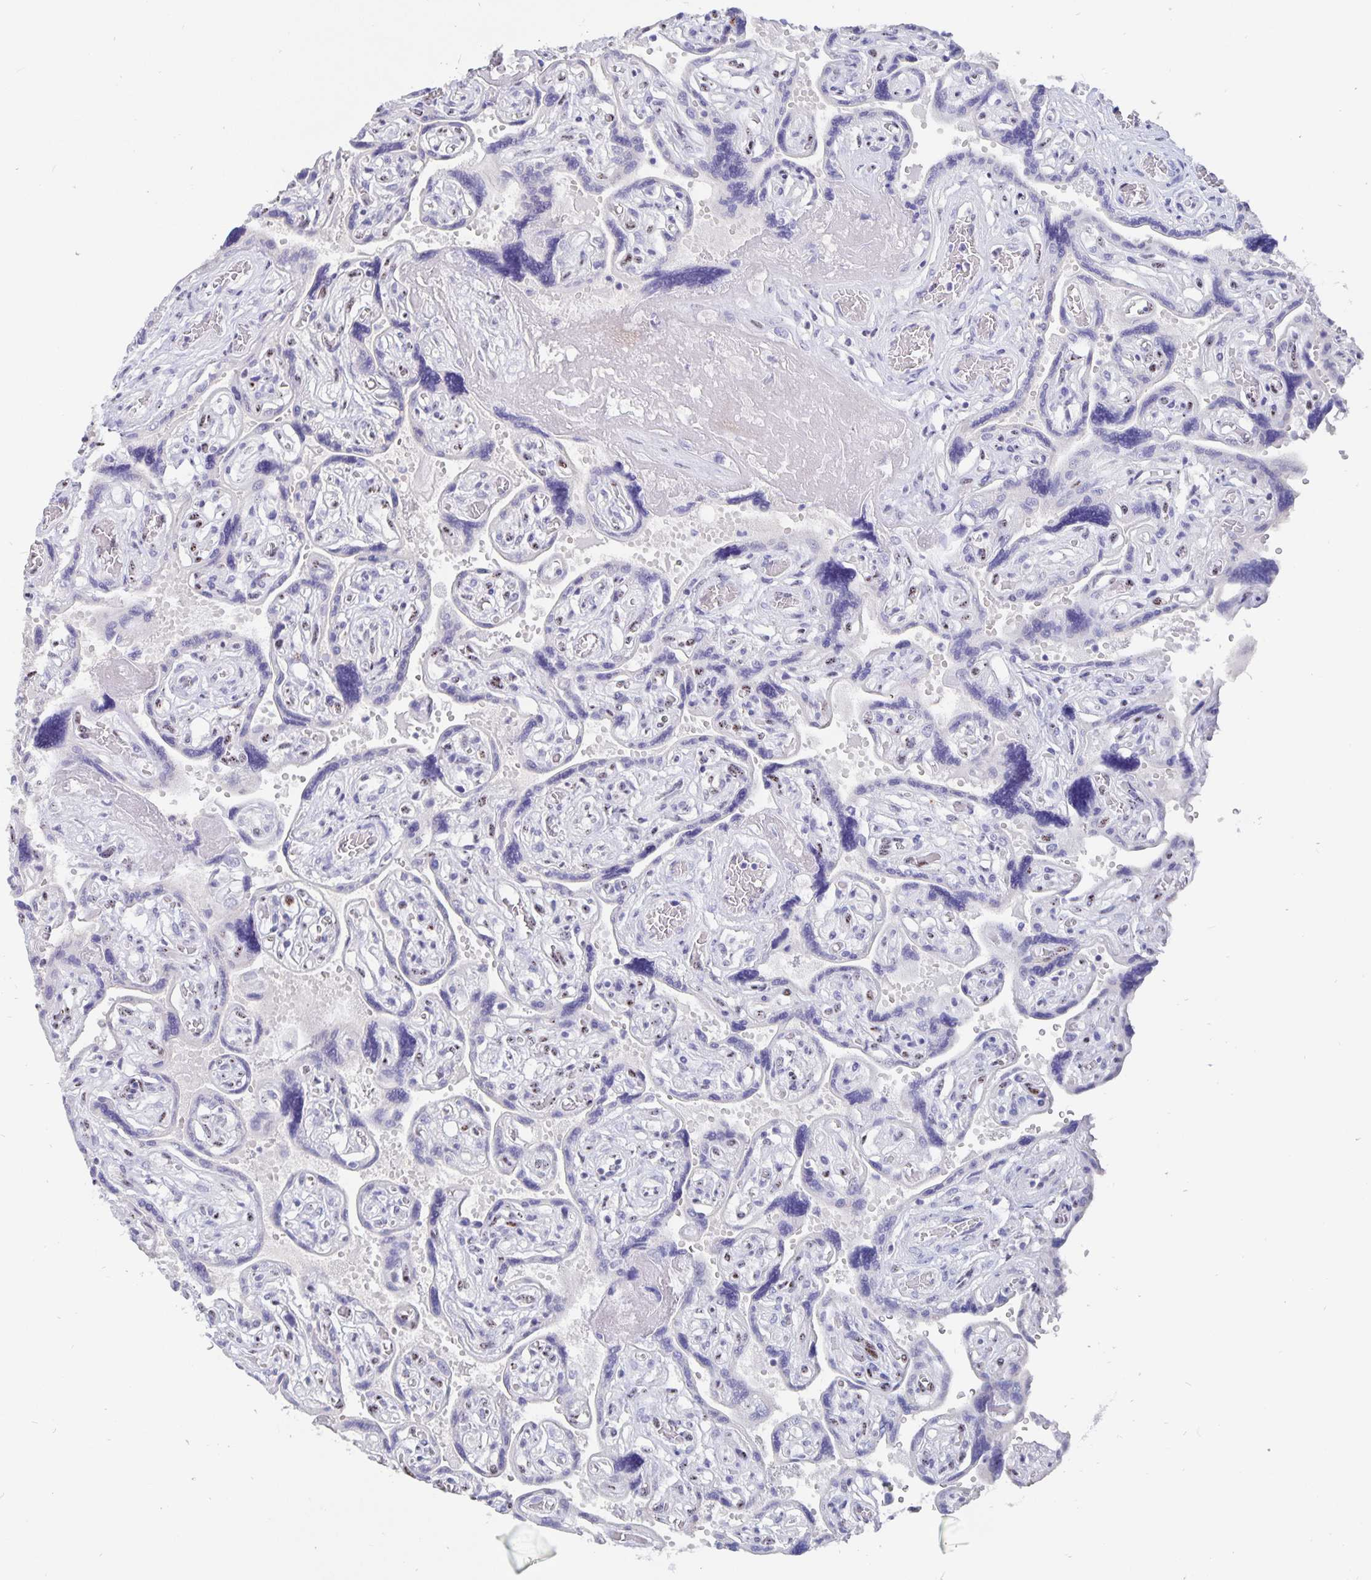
{"staining": {"intensity": "negative", "quantity": "none", "location": "none"}, "tissue": "placenta", "cell_type": "Decidual cells", "image_type": "normal", "snomed": [{"axis": "morphology", "description": "Normal tissue, NOS"}, {"axis": "topography", "description": "Placenta"}], "caption": "Immunohistochemistry (IHC) of normal human placenta reveals no positivity in decidual cells.", "gene": "SMOC1", "patient": {"sex": "female", "age": 32}}